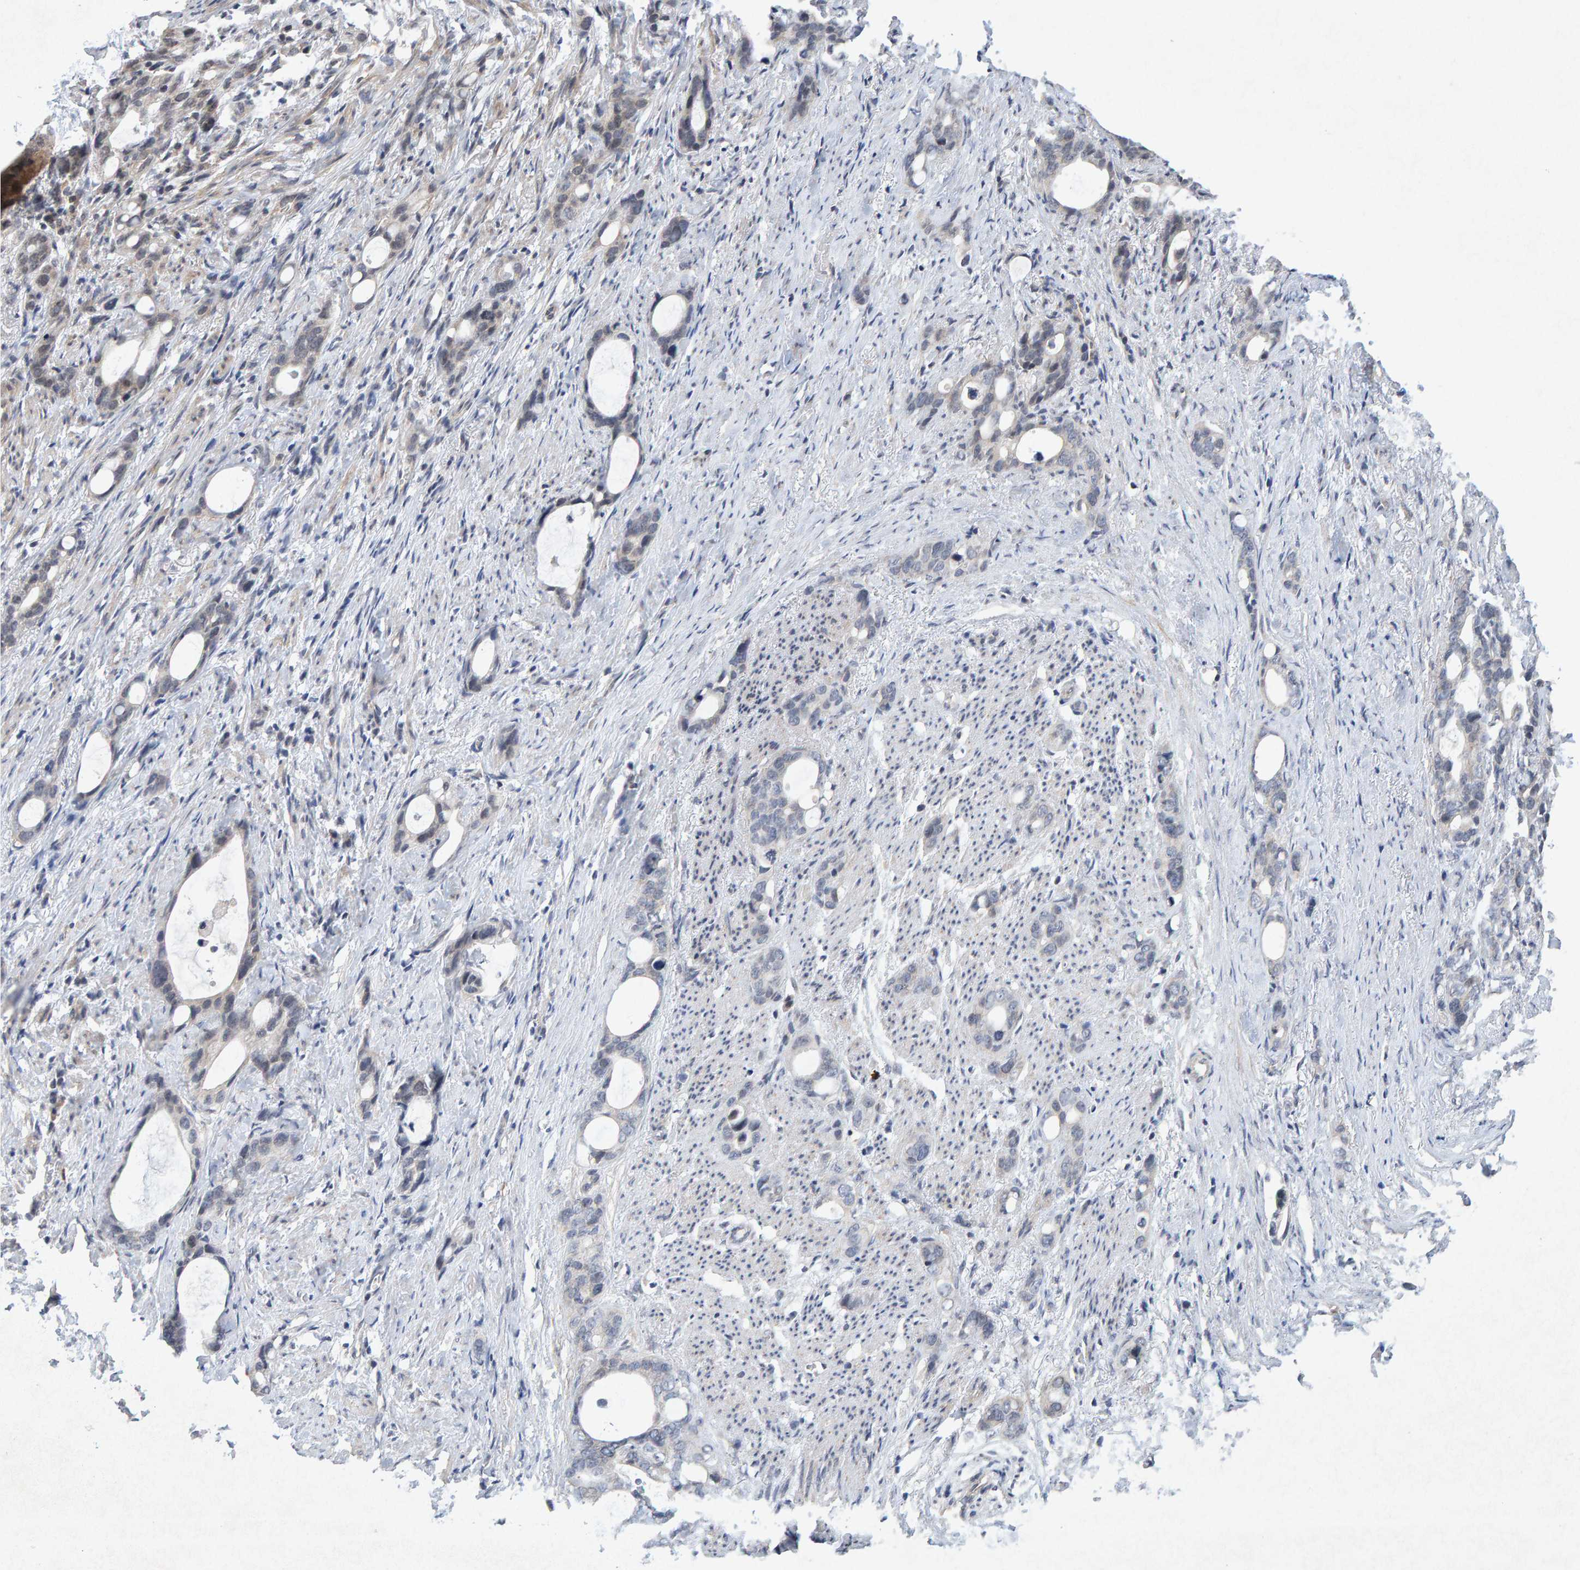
{"staining": {"intensity": "negative", "quantity": "none", "location": "none"}, "tissue": "stomach cancer", "cell_type": "Tumor cells", "image_type": "cancer", "snomed": [{"axis": "morphology", "description": "Adenocarcinoma, NOS"}, {"axis": "topography", "description": "Stomach"}], "caption": "Stomach cancer (adenocarcinoma) stained for a protein using IHC demonstrates no expression tumor cells.", "gene": "CDH2", "patient": {"sex": "female", "age": 75}}